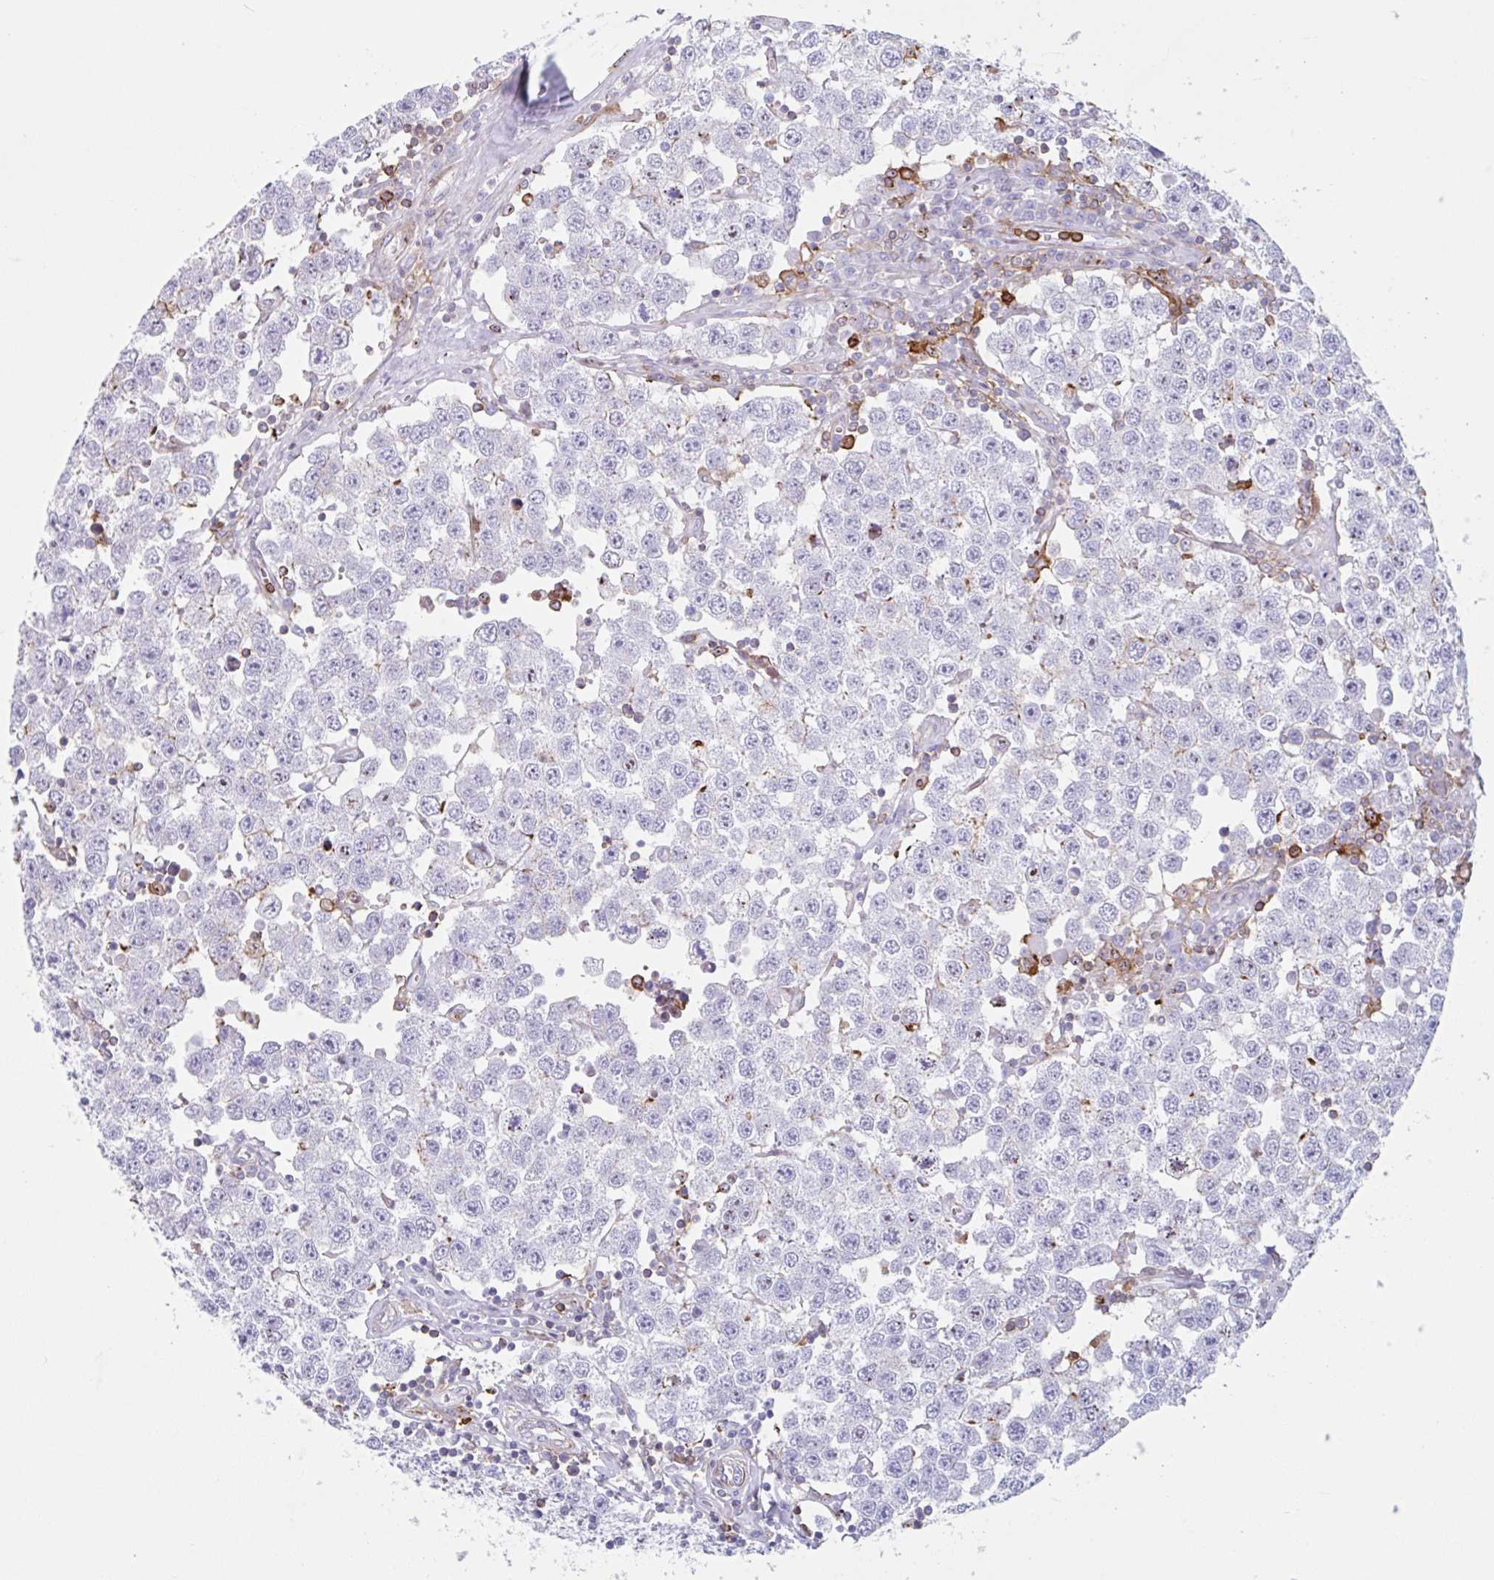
{"staining": {"intensity": "negative", "quantity": "none", "location": "none"}, "tissue": "testis cancer", "cell_type": "Tumor cells", "image_type": "cancer", "snomed": [{"axis": "morphology", "description": "Seminoma, NOS"}, {"axis": "topography", "description": "Testis"}], "caption": "The image shows no significant positivity in tumor cells of seminoma (testis).", "gene": "EFHD1", "patient": {"sex": "male", "age": 34}}